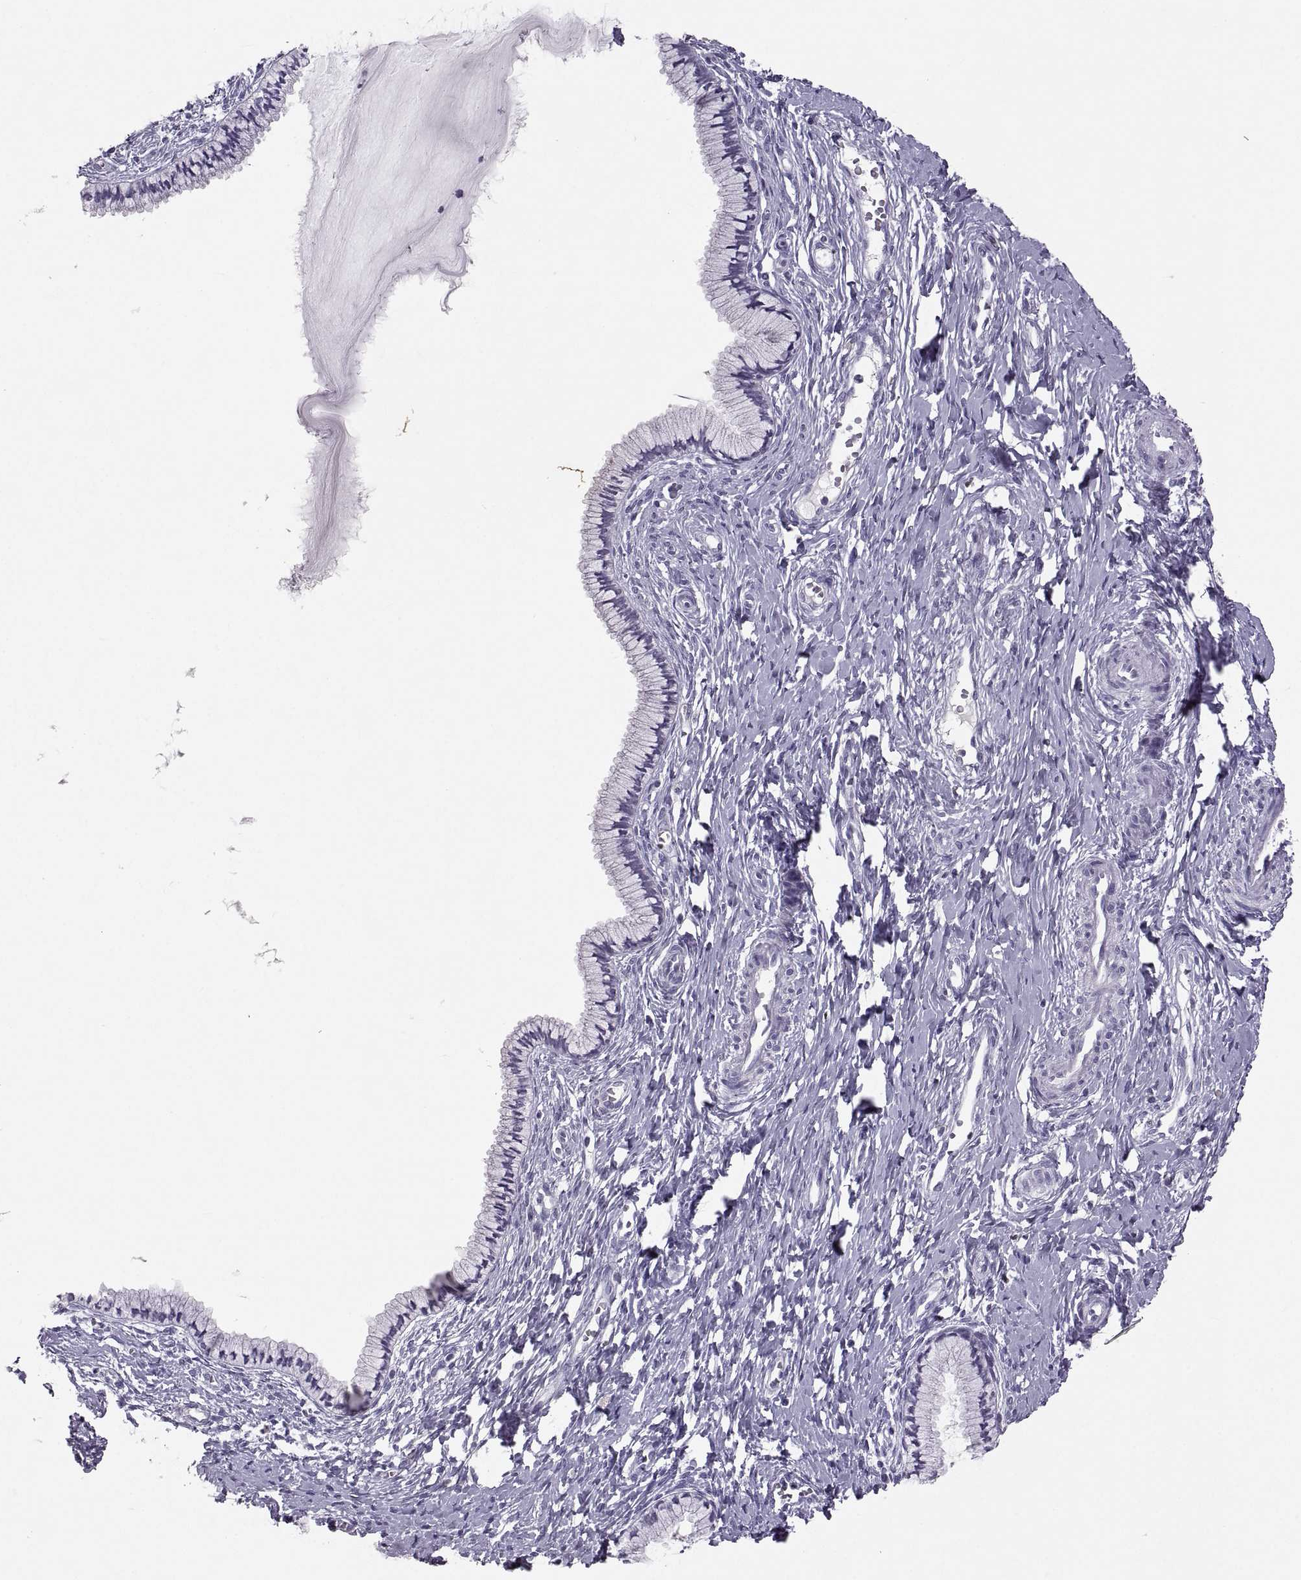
{"staining": {"intensity": "negative", "quantity": "none", "location": "none"}, "tissue": "cervix", "cell_type": "Glandular cells", "image_type": "normal", "snomed": [{"axis": "morphology", "description": "Normal tissue, NOS"}, {"axis": "topography", "description": "Cervix"}], "caption": "The micrograph demonstrates no significant staining in glandular cells of cervix. (Stains: DAB immunohistochemistry (IHC) with hematoxylin counter stain, Microscopy: brightfield microscopy at high magnification).", "gene": "SOX21", "patient": {"sex": "female", "age": 40}}